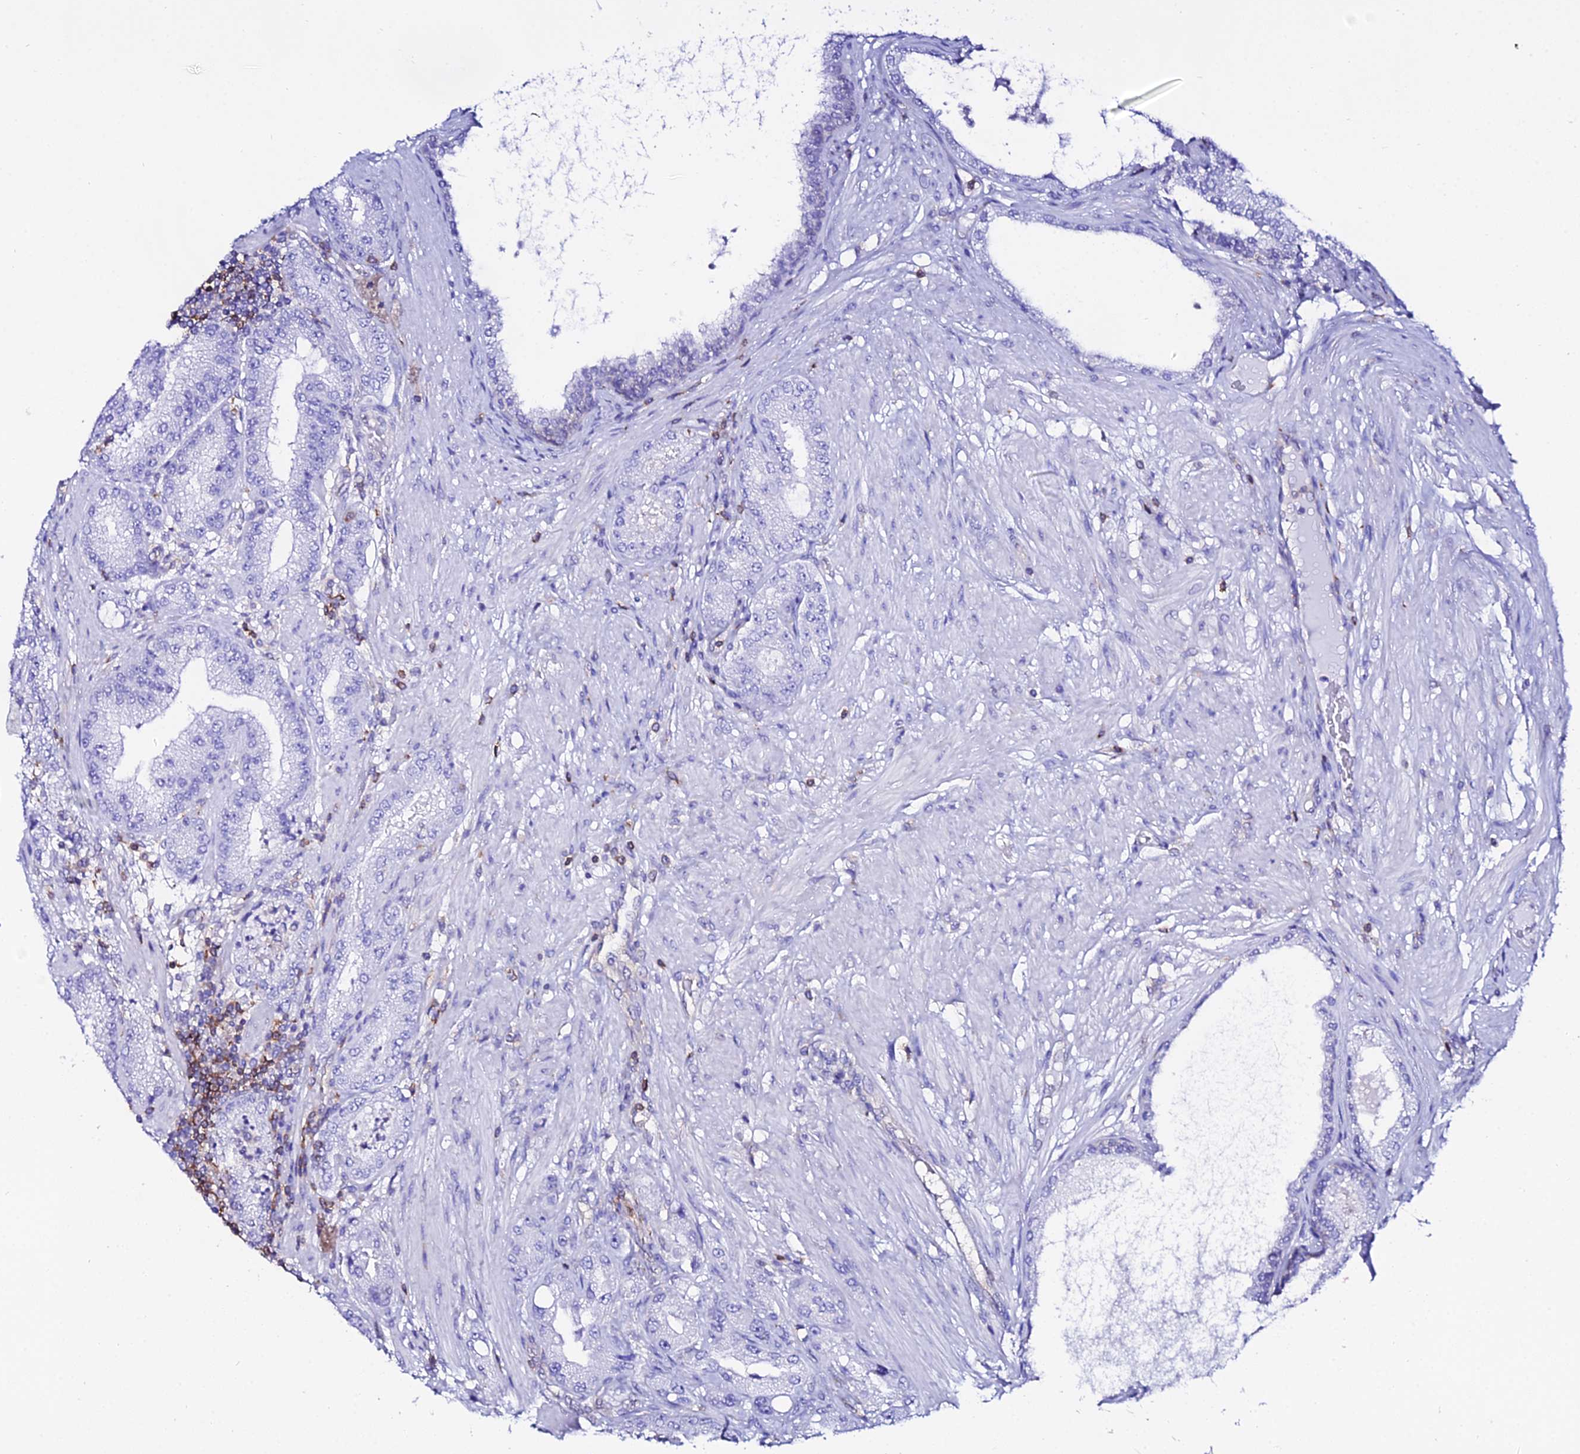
{"staining": {"intensity": "negative", "quantity": "none", "location": "none"}, "tissue": "prostate cancer", "cell_type": "Tumor cells", "image_type": "cancer", "snomed": [{"axis": "morphology", "description": "Adenocarcinoma, High grade"}, {"axis": "topography", "description": "Prostate"}], "caption": "An image of prostate cancer (high-grade adenocarcinoma) stained for a protein demonstrates no brown staining in tumor cells.", "gene": "S100A16", "patient": {"sex": "male", "age": 71}}